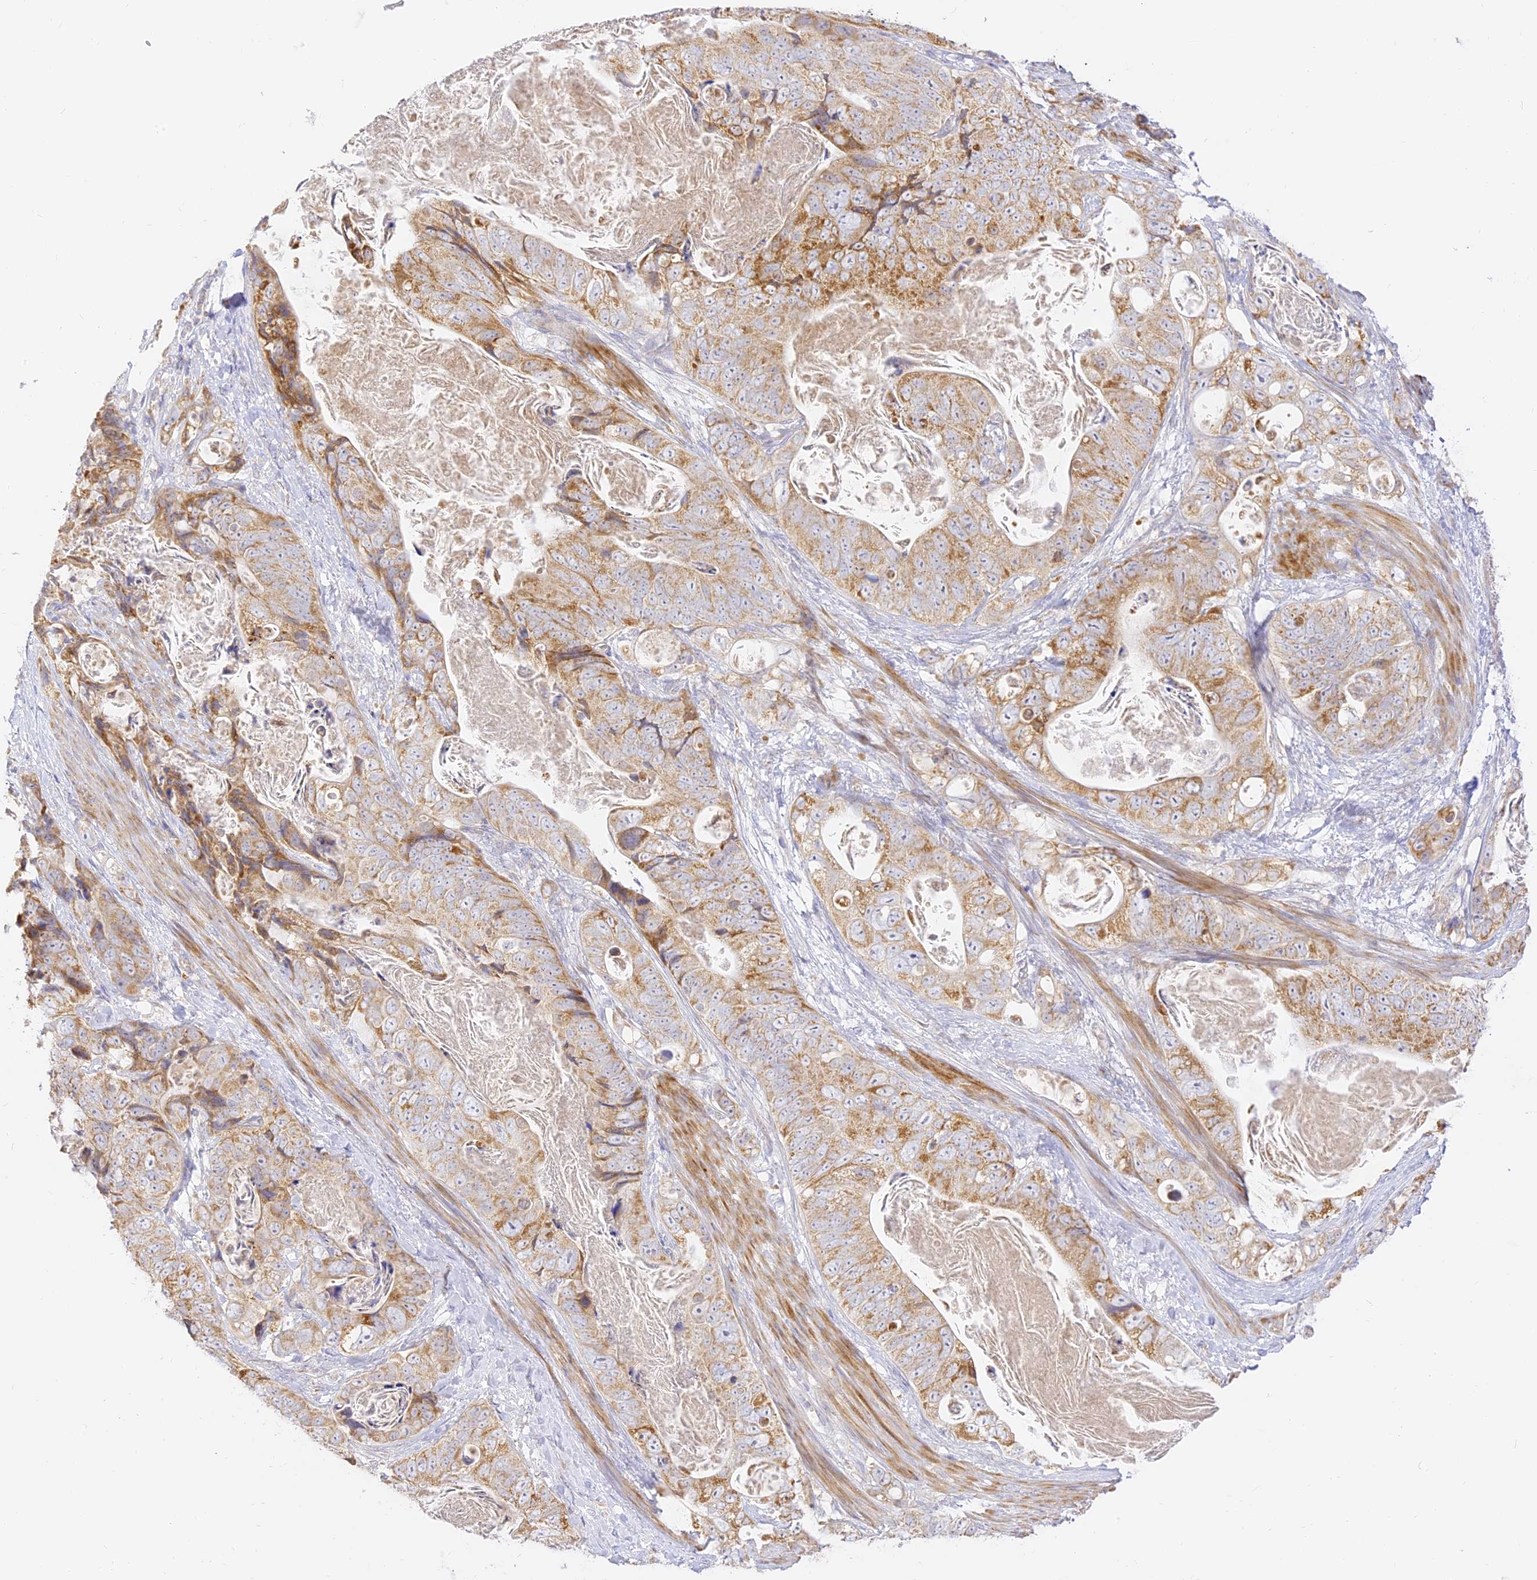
{"staining": {"intensity": "moderate", "quantity": "25%-75%", "location": "cytoplasmic/membranous"}, "tissue": "stomach cancer", "cell_type": "Tumor cells", "image_type": "cancer", "snomed": [{"axis": "morphology", "description": "Normal tissue, NOS"}, {"axis": "morphology", "description": "Adenocarcinoma, NOS"}, {"axis": "topography", "description": "Stomach"}], "caption": "A brown stain shows moderate cytoplasmic/membranous positivity of a protein in stomach cancer tumor cells.", "gene": "LRRC15", "patient": {"sex": "female", "age": 89}}